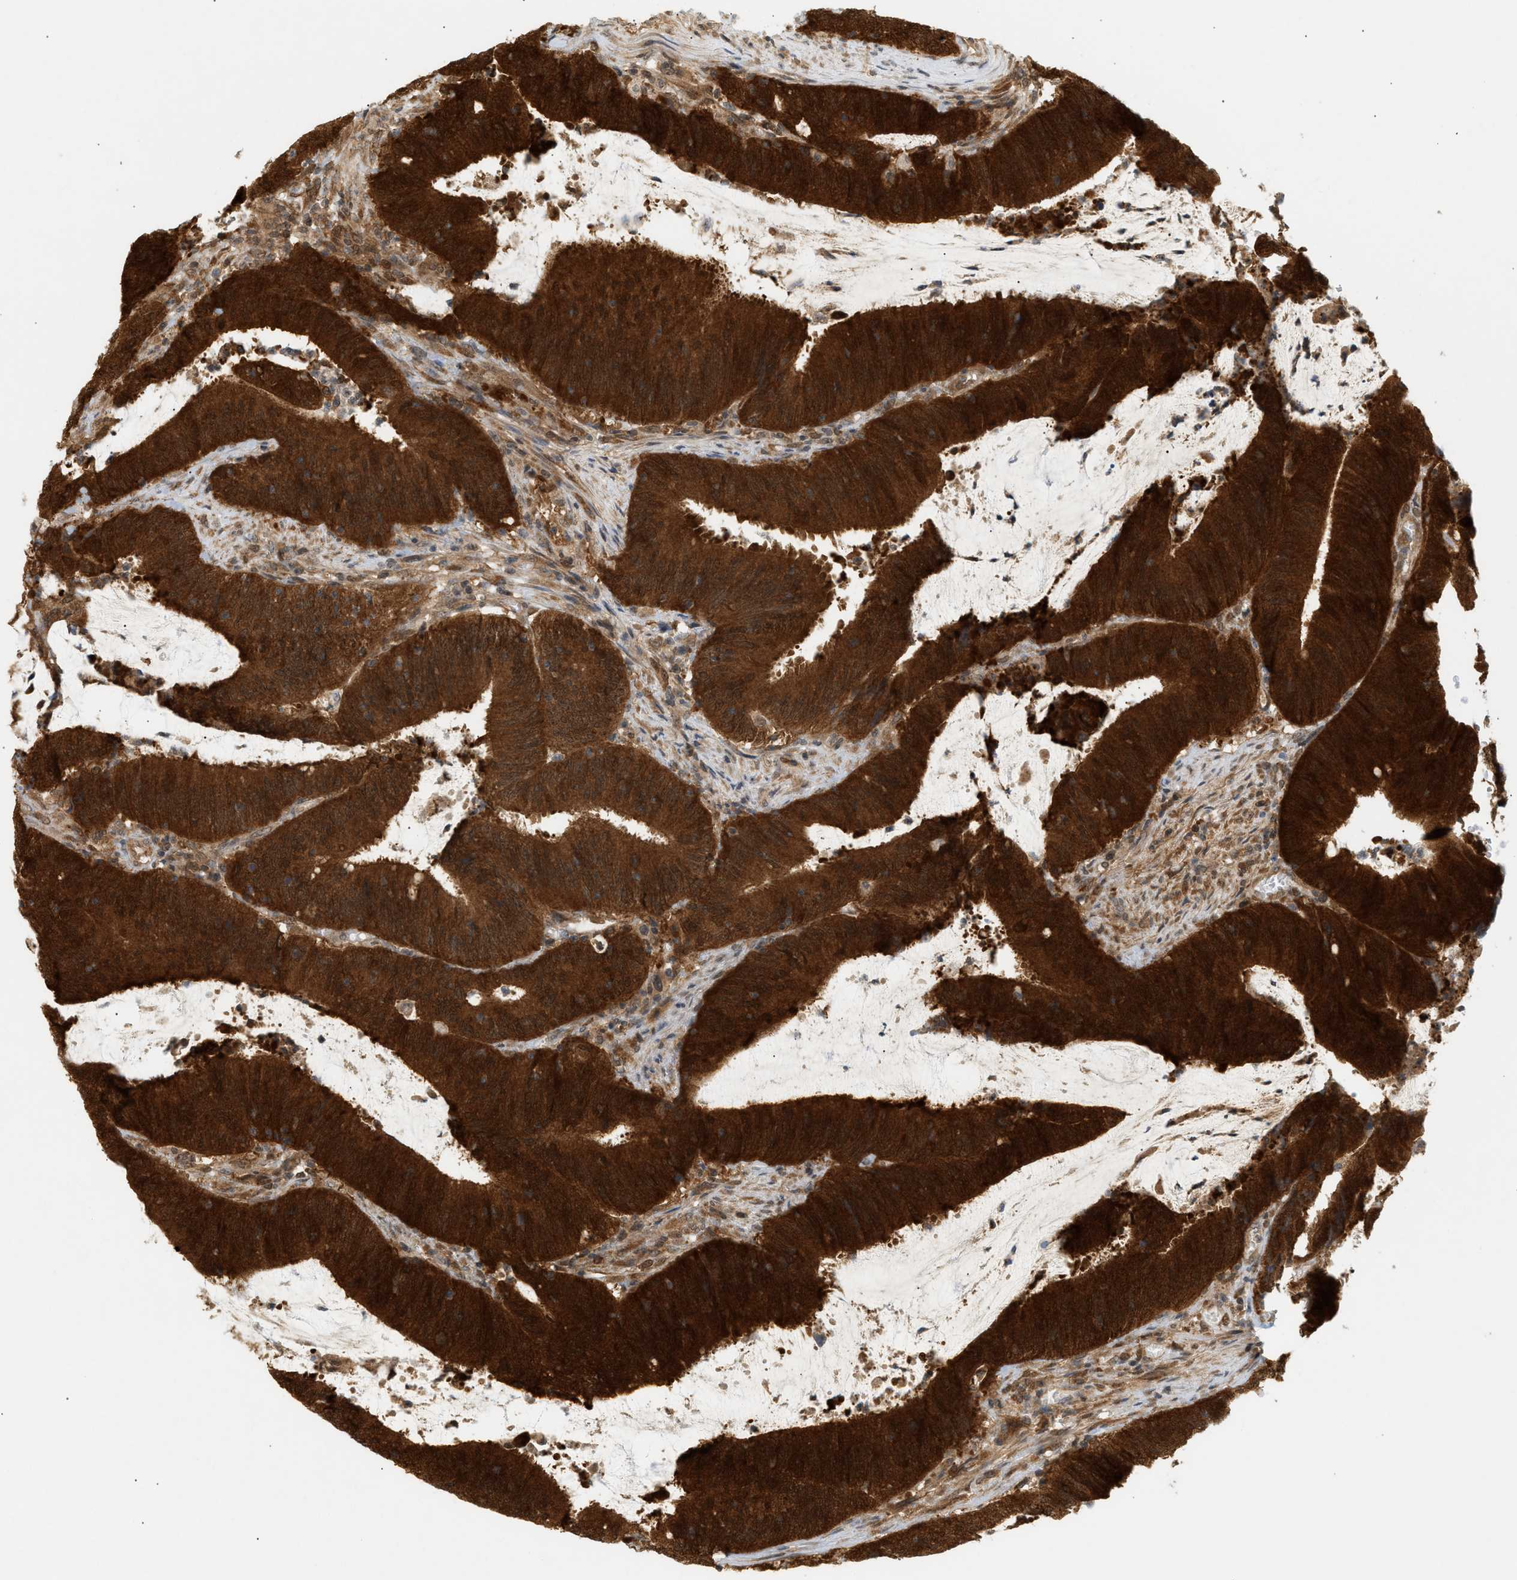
{"staining": {"intensity": "strong", "quantity": ">75%", "location": "cytoplasmic/membranous,nuclear"}, "tissue": "colorectal cancer", "cell_type": "Tumor cells", "image_type": "cancer", "snomed": [{"axis": "morphology", "description": "Normal tissue, NOS"}, {"axis": "morphology", "description": "Adenocarcinoma, NOS"}, {"axis": "topography", "description": "Rectum"}], "caption": "Immunohistochemistry (IHC) (DAB) staining of colorectal cancer displays strong cytoplasmic/membranous and nuclear protein staining in about >75% of tumor cells.", "gene": "SHC1", "patient": {"sex": "female", "age": 66}}